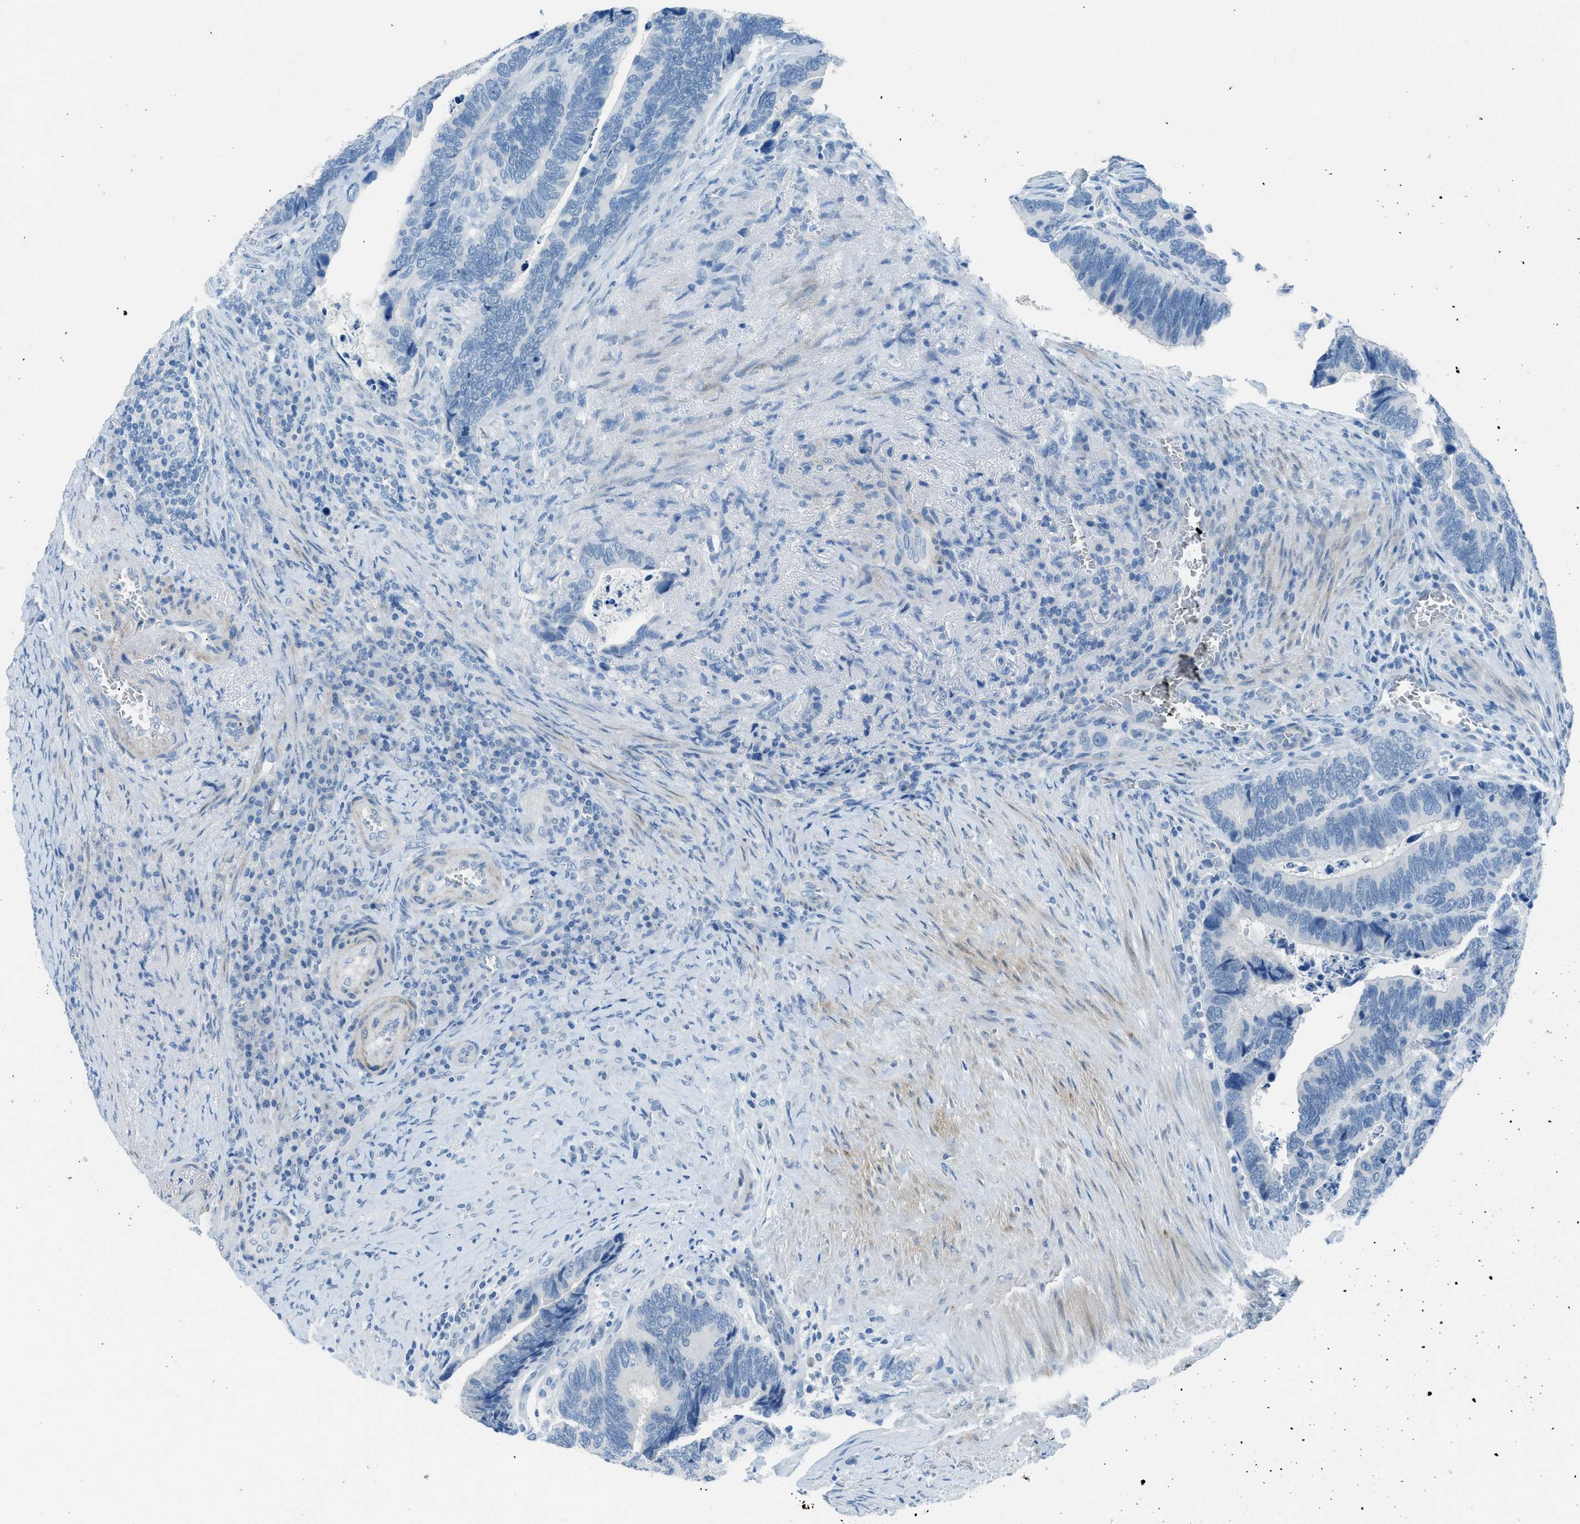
{"staining": {"intensity": "negative", "quantity": "none", "location": "none"}, "tissue": "colorectal cancer", "cell_type": "Tumor cells", "image_type": "cancer", "snomed": [{"axis": "morphology", "description": "Adenocarcinoma, NOS"}, {"axis": "topography", "description": "Colon"}], "caption": "Tumor cells are negative for brown protein staining in colorectal cancer (adenocarcinoma).", "gene": "ACAN", "patient": {"sex": "male", "age": 72}}